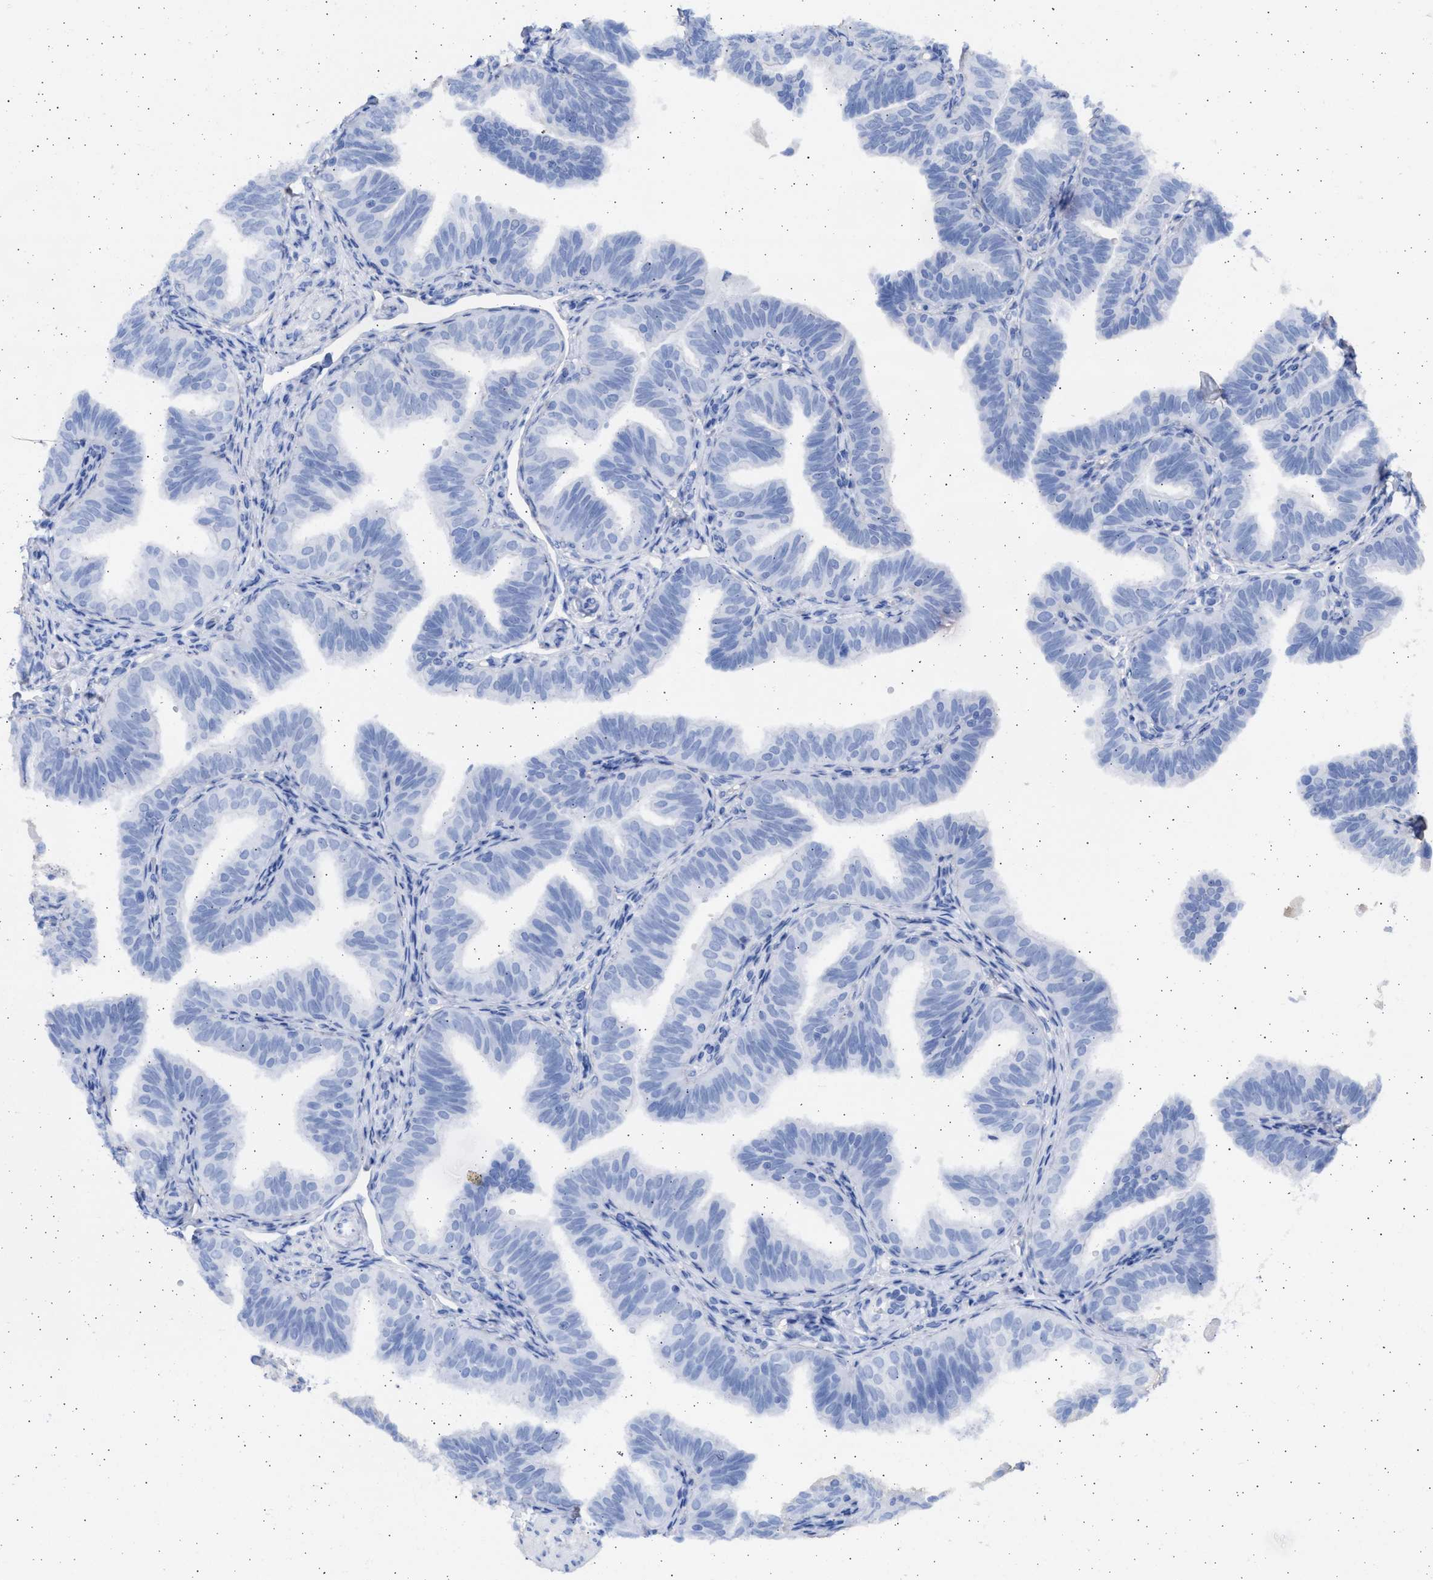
{"staining": {"intensity": "weak", "quantity": "25%-75%", "location": "cytoplasmic/membranous"}, "tissue": "fallopian tube", "cell_type": "Glandular cells", "image_type": "normal", "snomed": [{"axis": "morphology", "description": "Normal tissue, NOS"}, {"axis": "topography", "description": "Fallopian tube"}], "caption": "This is an image of IHC staining of unremarkable fallopian tube, which shows weak expression in the cytoplasmic/membranous of glandular cells.", "gene": "ALDOC", "patient": {"sex": "female", "age": 35}}